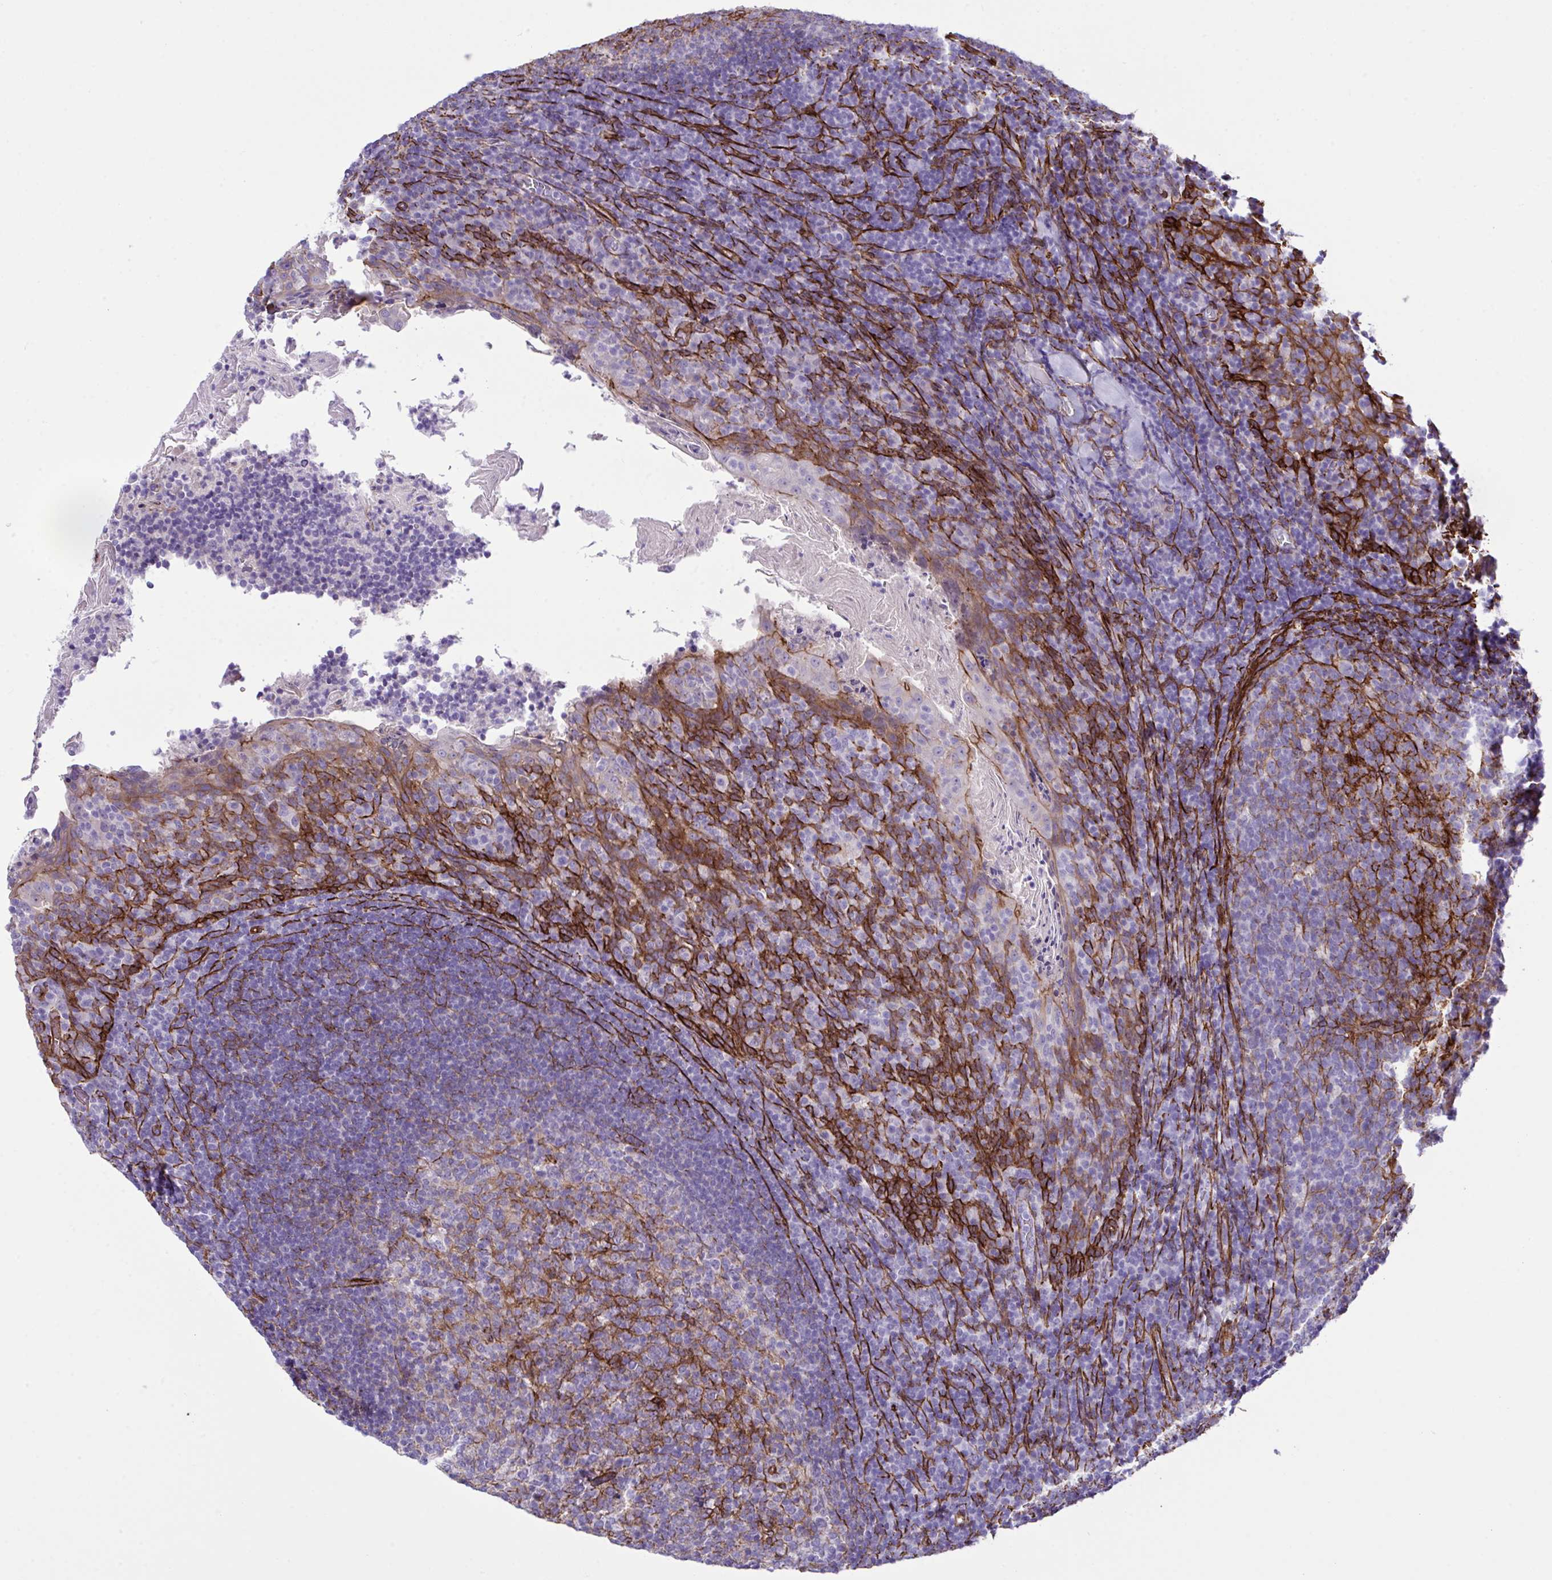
{"staining": {"intensity": "strong", "quantity": "<25%", "location": "cytoplasmic/membranous"}, "tissue": "tonsil", "cell_type": "Germinal center cells", "image_type": "normal", "snomed": [{"axis": "morphology", "description": "Normal tissue, NOS"}, {"axis": "topography", "description": "Tonsil"}], "caption": "A high-resolution histopathology image shows IHC staining of unremarkable tonsil, which demonstrates strong cytoplasmic/membranous positivity in approximately <25% of germinal center cells.", "gene": "SYNPO2L", "patient": {"sex": "female", "age": 10}}